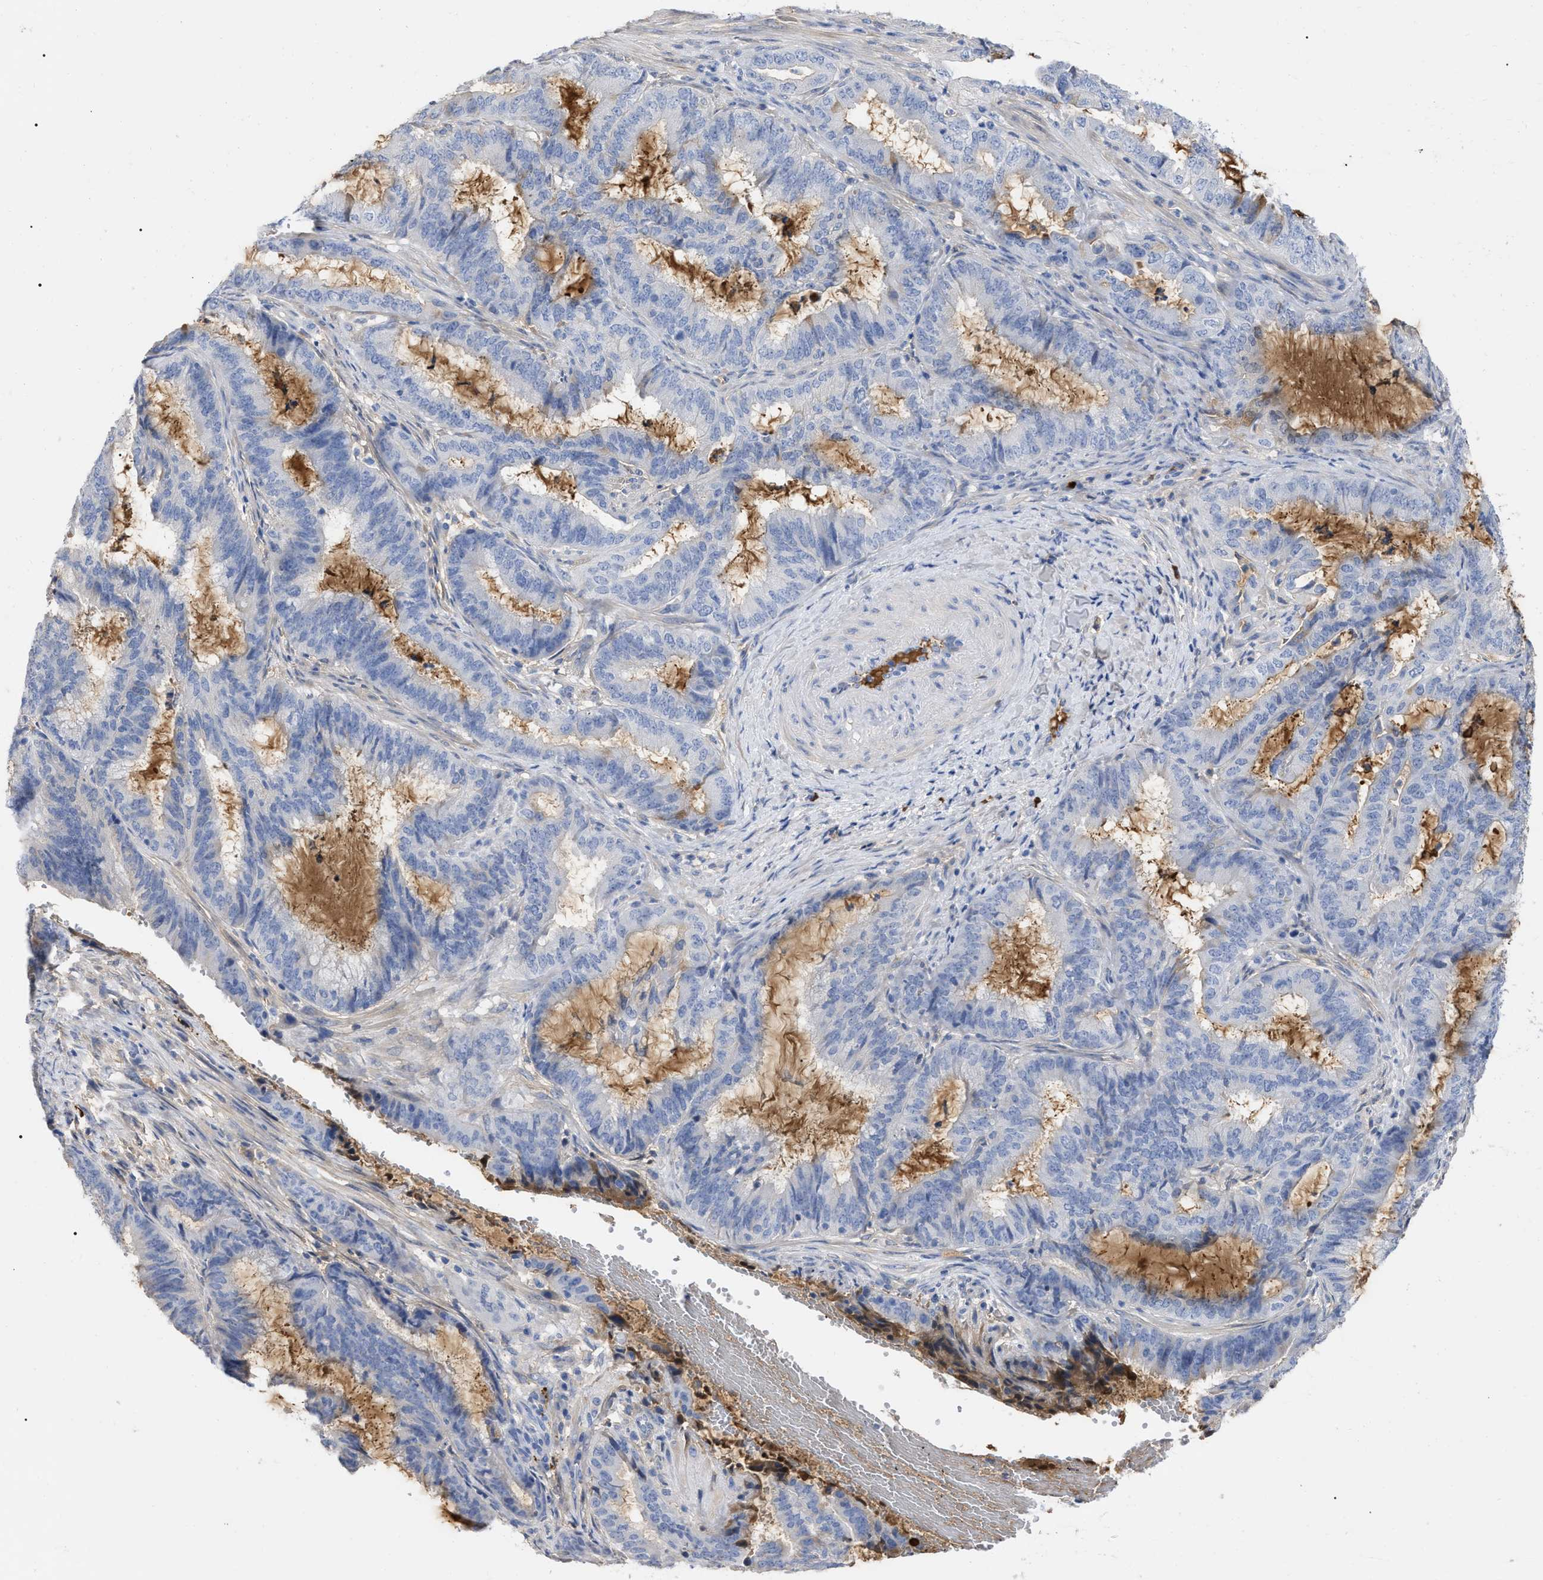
{"staining": {"intensity": "negative", "quantity": "none", "location": "none"}, "tissue": "endometrial cancer", "cell_type": "Tumor cells", "image_type": "cancer", "snomed": [{"axis": "morphology", "description": "Adenocarcinoma, NOS"}, {"axis": "topography", "description": "Endometrium"}], "caption": "Immunohistochemistry of human adenocarcinoma (endometrial) exhibits no positivity in tumor cells. (Immunohistochemistry (ihc), brightfield microscopy, high magnification).", "gene": "IGHV5-51", "patient": {"sex": "female", "age": 51}}